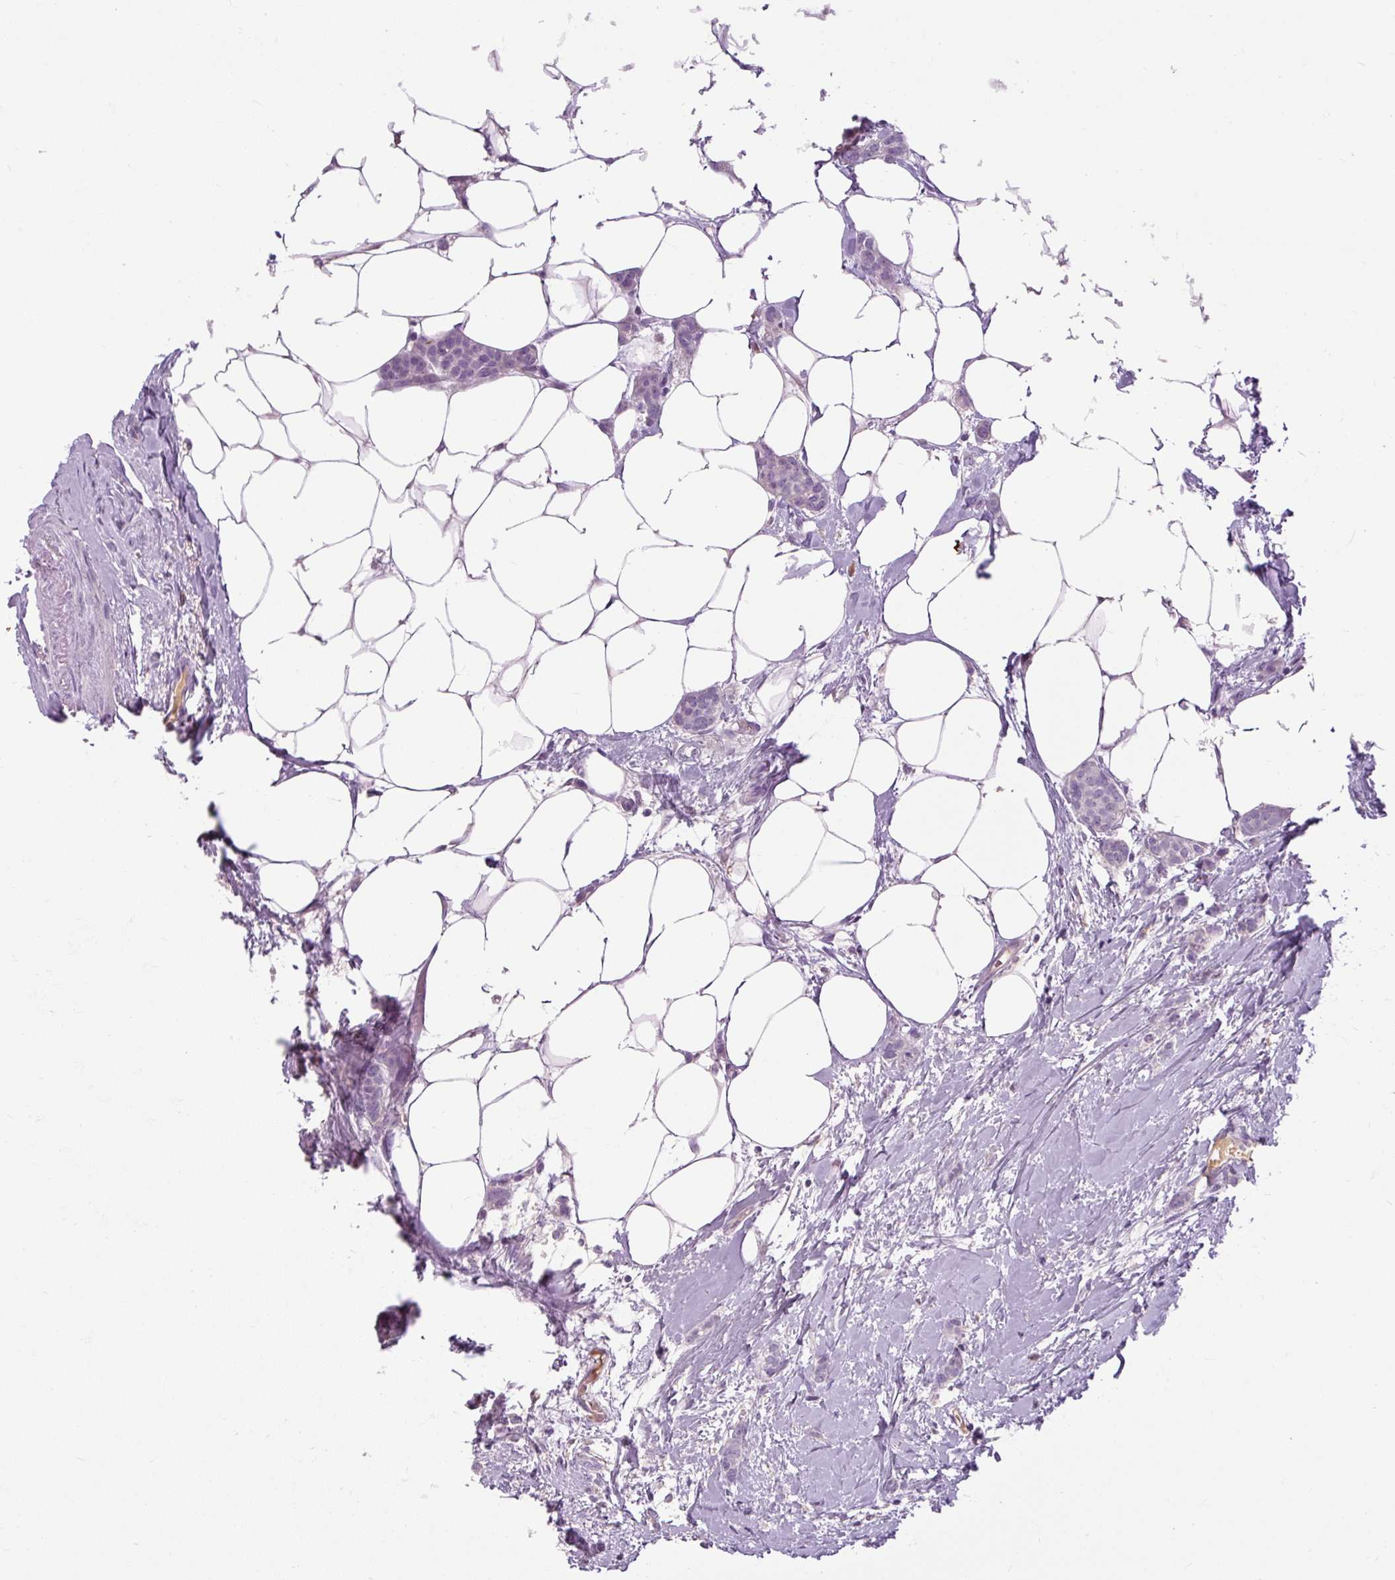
{"staining": {"intensity": "negative", "quantity": "none", "location": "none"}, "tissue": "breast cancer", "cell_type": "Tumor cells", "image_type": "cancer", "snomed": [{"axis": "morphology", "description": "Duct carcinoma"}, {"axis": "topography", "description": "Breast"}], "caption": "High magnification brightfield microscopy of breast cancer (invasive ductal carcinoma) stained with DAB (brown) and counterstained with hematoxylin (blue): tumor cells show no significant positivity.", "gene": "ARRDC2", "patient": {"sex": "female", "age": 72}}